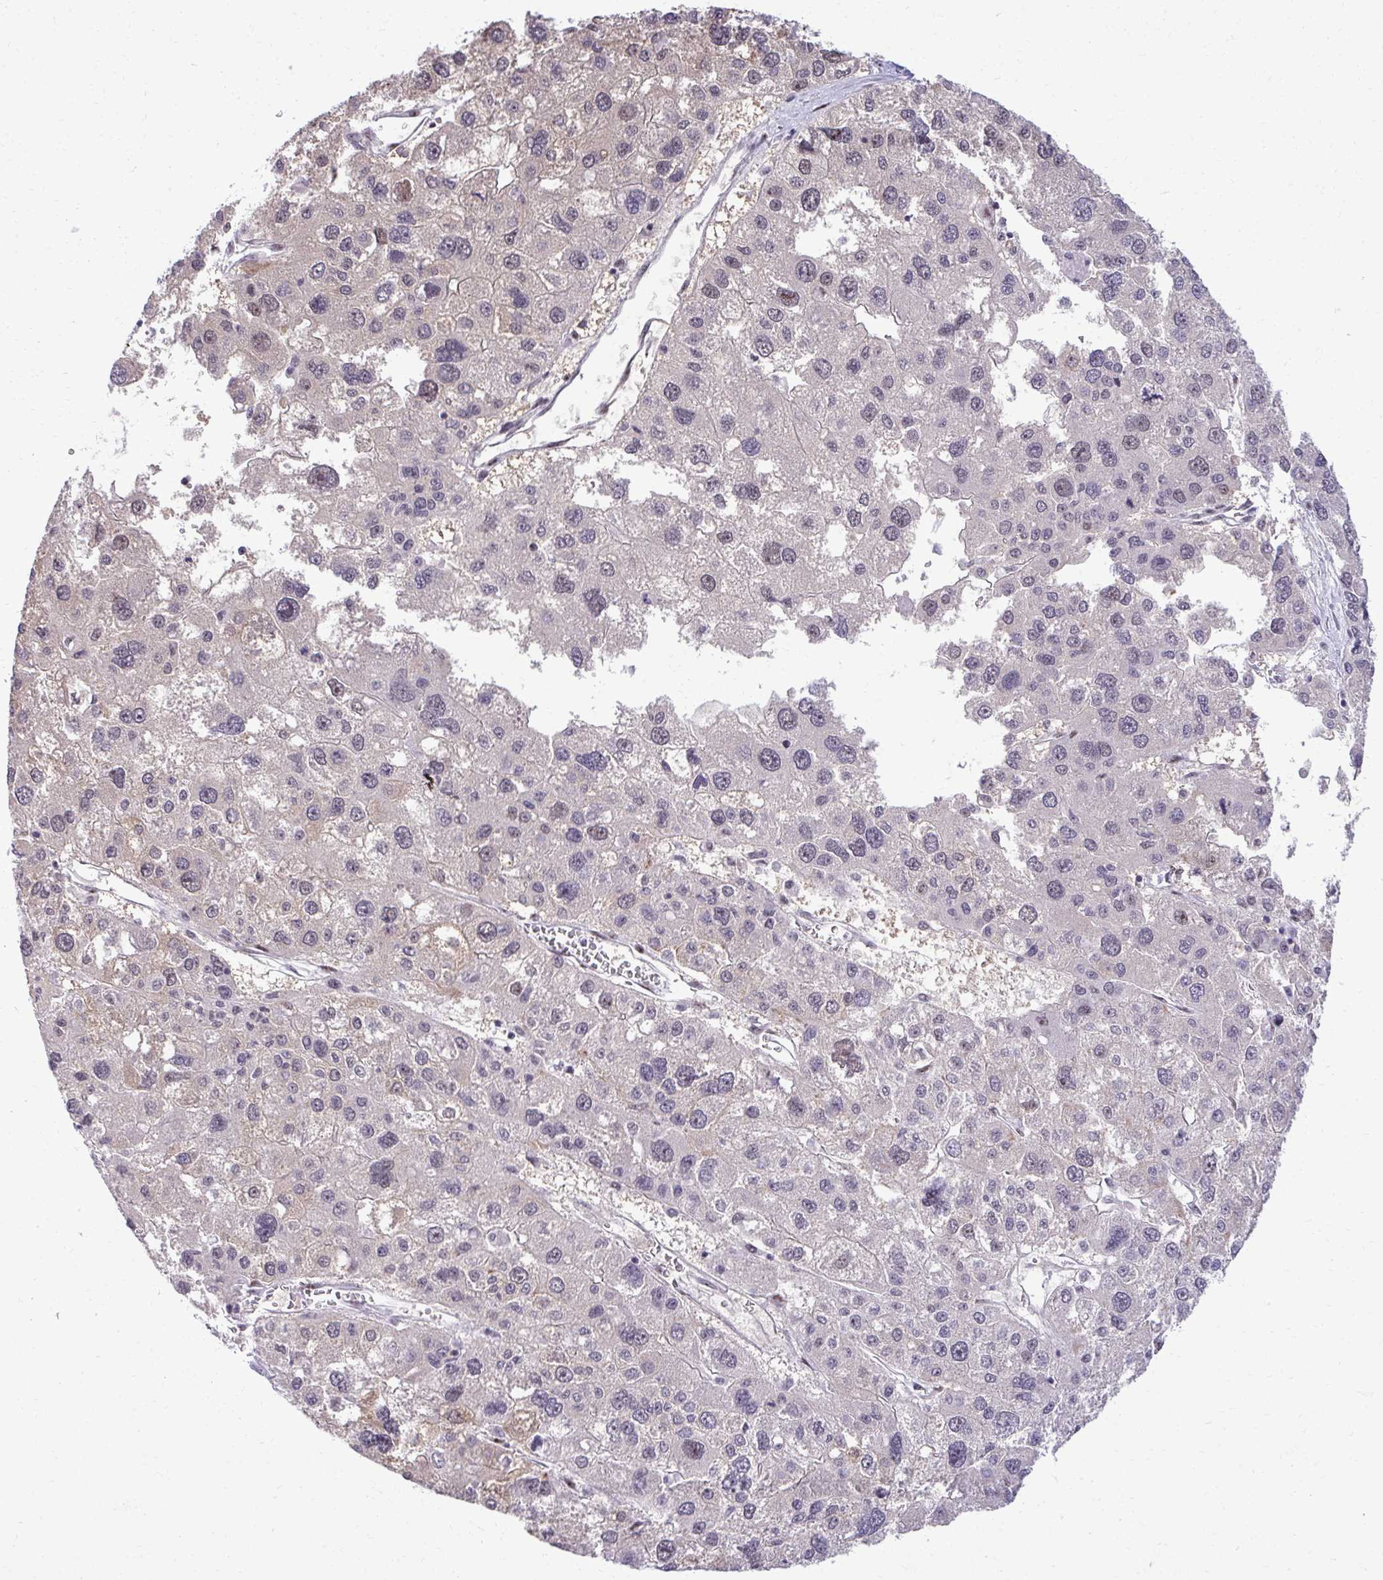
{"staining": {"intensity": "weak", "quantity": "<25%", "location": "nuclear"}, "tissue": "liver cancer", "cell_type": "Tumor cells", "image_type": "cancer", "snomed": [{"axis": "morphology", "description": "Carcinoma, Hepatocellular, NOS"}, {"axis": "topography", "description": "Liver"}], "caption": "Immunohistochemistry image of neoplastic tissue: human liver hepatocellular carcinoma stained with DAB (3,3'-diaminobenzidine) shows no significant protein positivity in tumor cells.", "gene": "PELP1", "patient": {"sex": "male", "age": 73}}